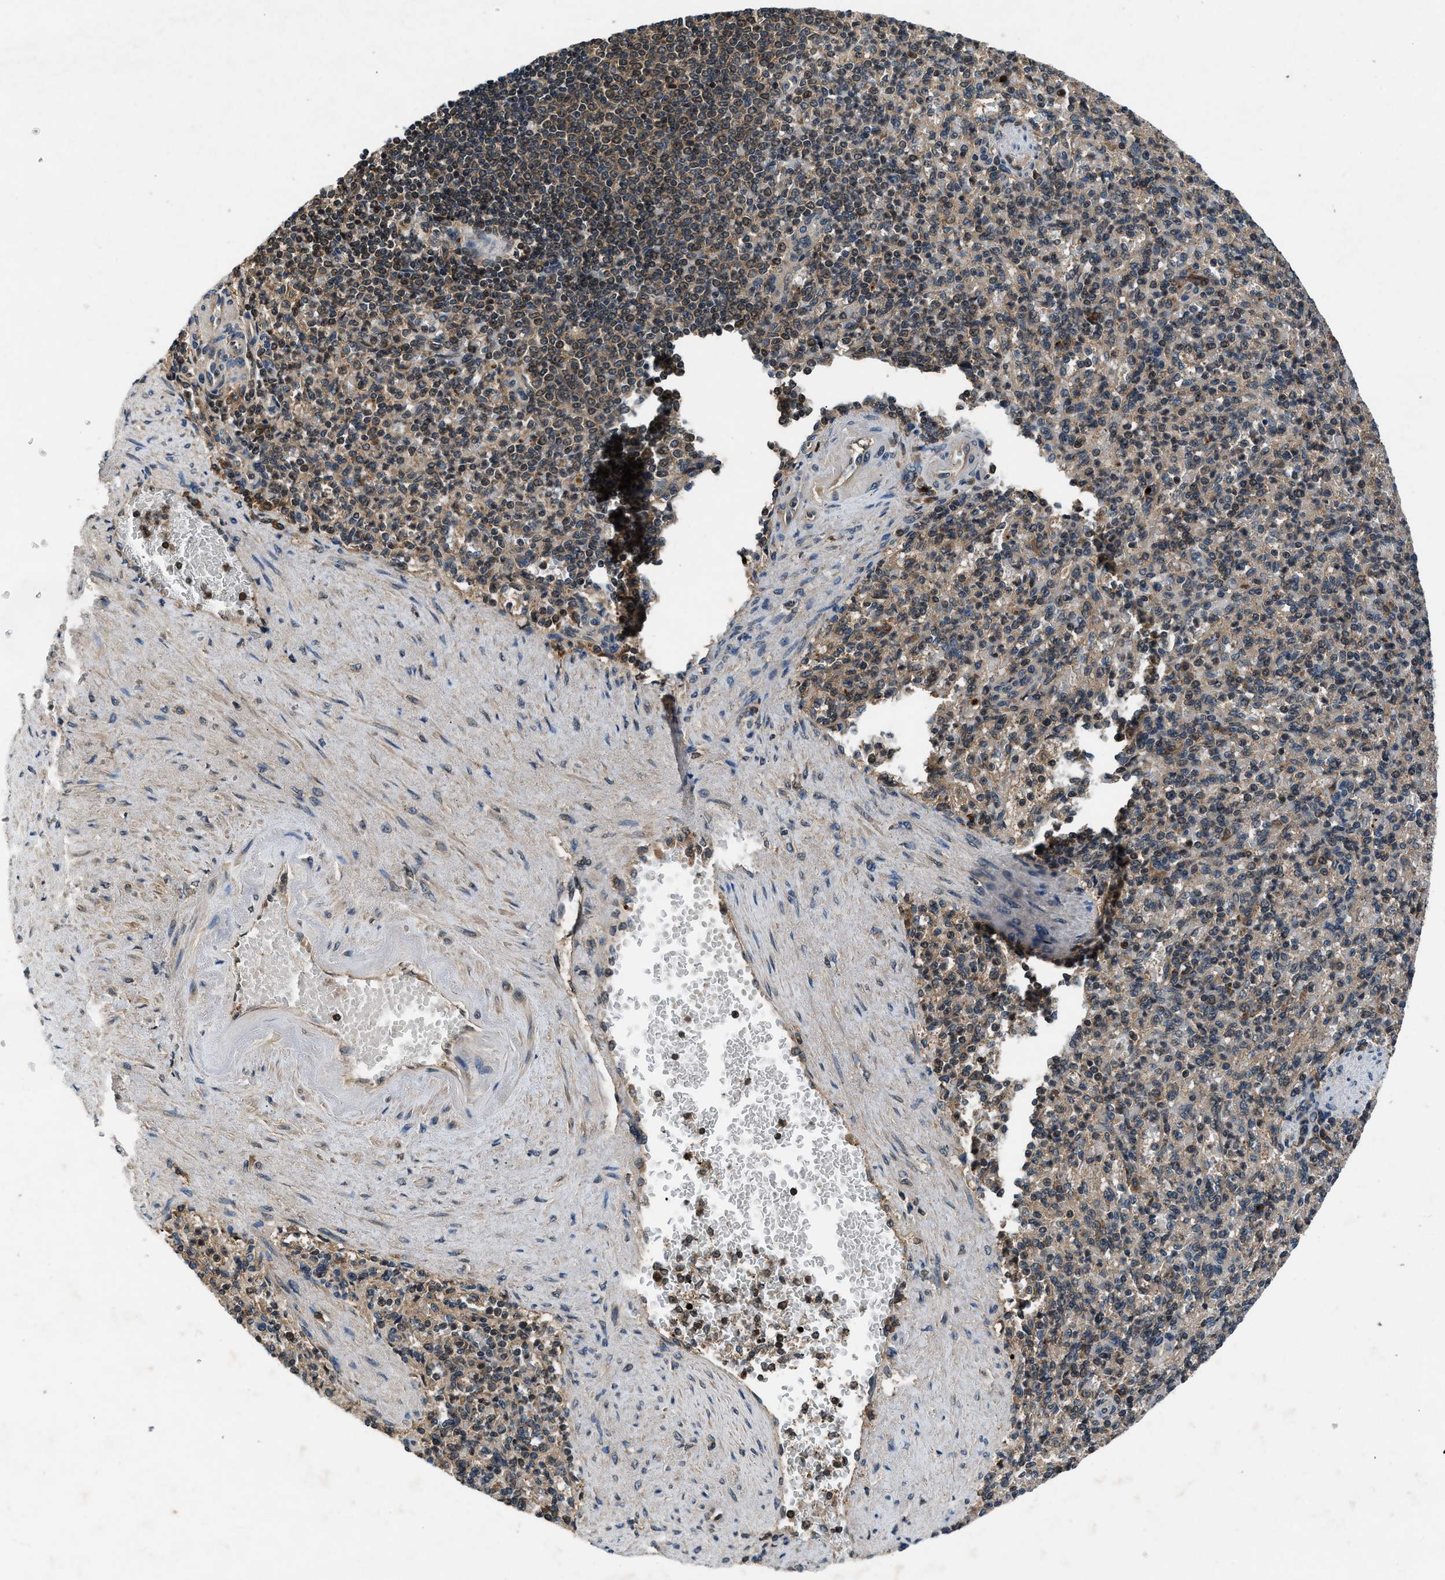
{"staining": {"intensity": "moderate", "quantity": "<25%", "location": "cytoplasmic/membranous"}, "tissue": "spleen", "cell_type": "Cells in red pulp", "image_type": "normal", "snomed": [{"axis": "morphology", "description": "Normal tissue, NOS"}, {"axis": "topography", "description": "Spleen"}], "caption": "Normal spleen demonstrates moderate cytoplasmic/membranous expression in approximately <25% of cells in red pulp.", "gene": "RPS6KB1", "patient": {"sex": "female", "age": 74}}